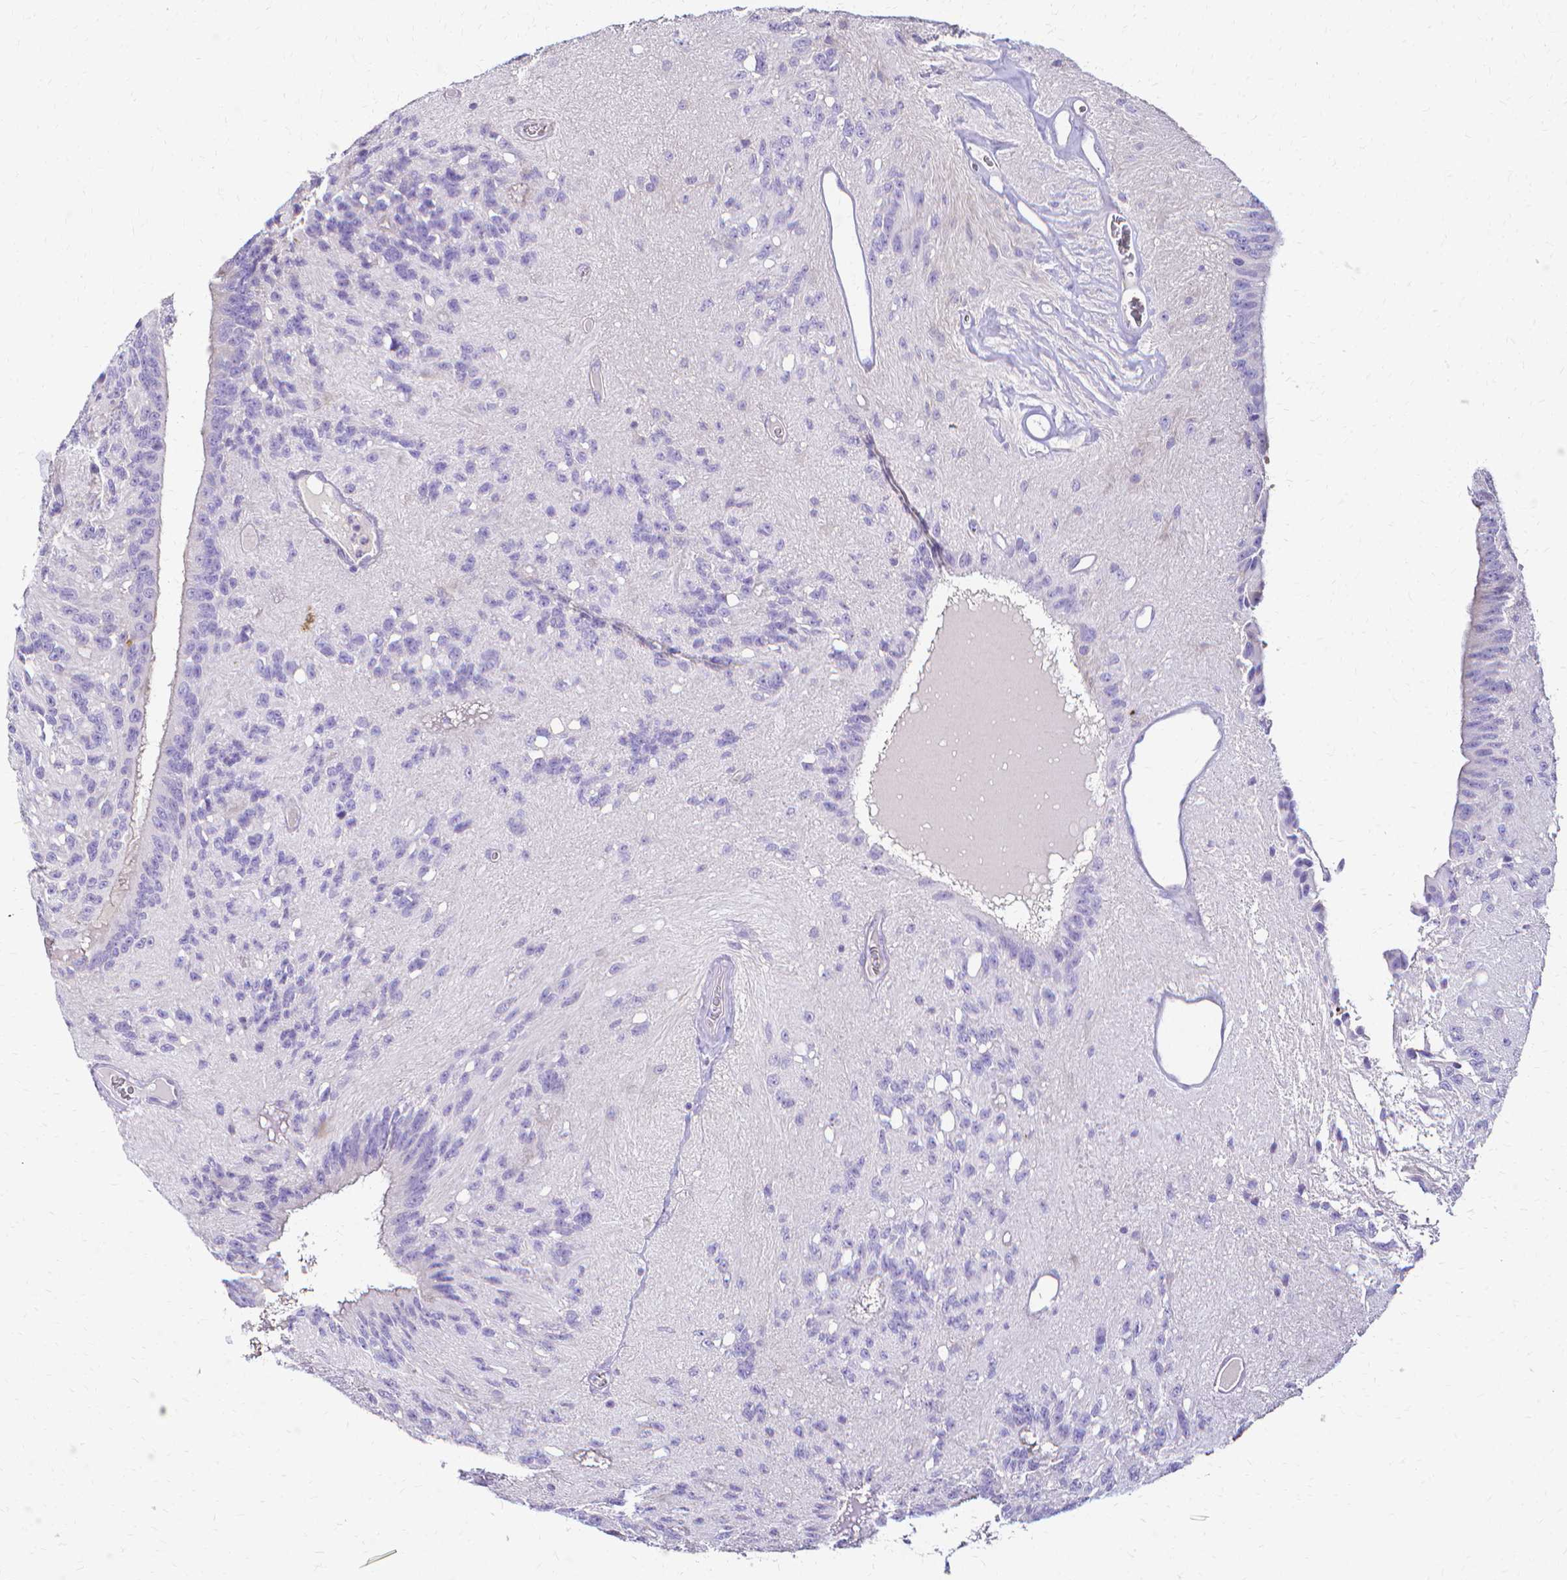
{"staining": {"intensity": "negative", "quantity": "none", "location": "none"}, "tissue": "glioma", "cell_type": "Tumor cells", "image_type": "cancer", "snomed": [{"axis": "morphology", "description": "Glioma, malignant, Low grade"}, {"axis": "topography", "description": "Brain"}], "caption": "Immunohistochemistry of glioma demonstrates no positivity in tumor cells.", "gene": "CCNB1", "patient": {"sex": "male", "age": 31}}